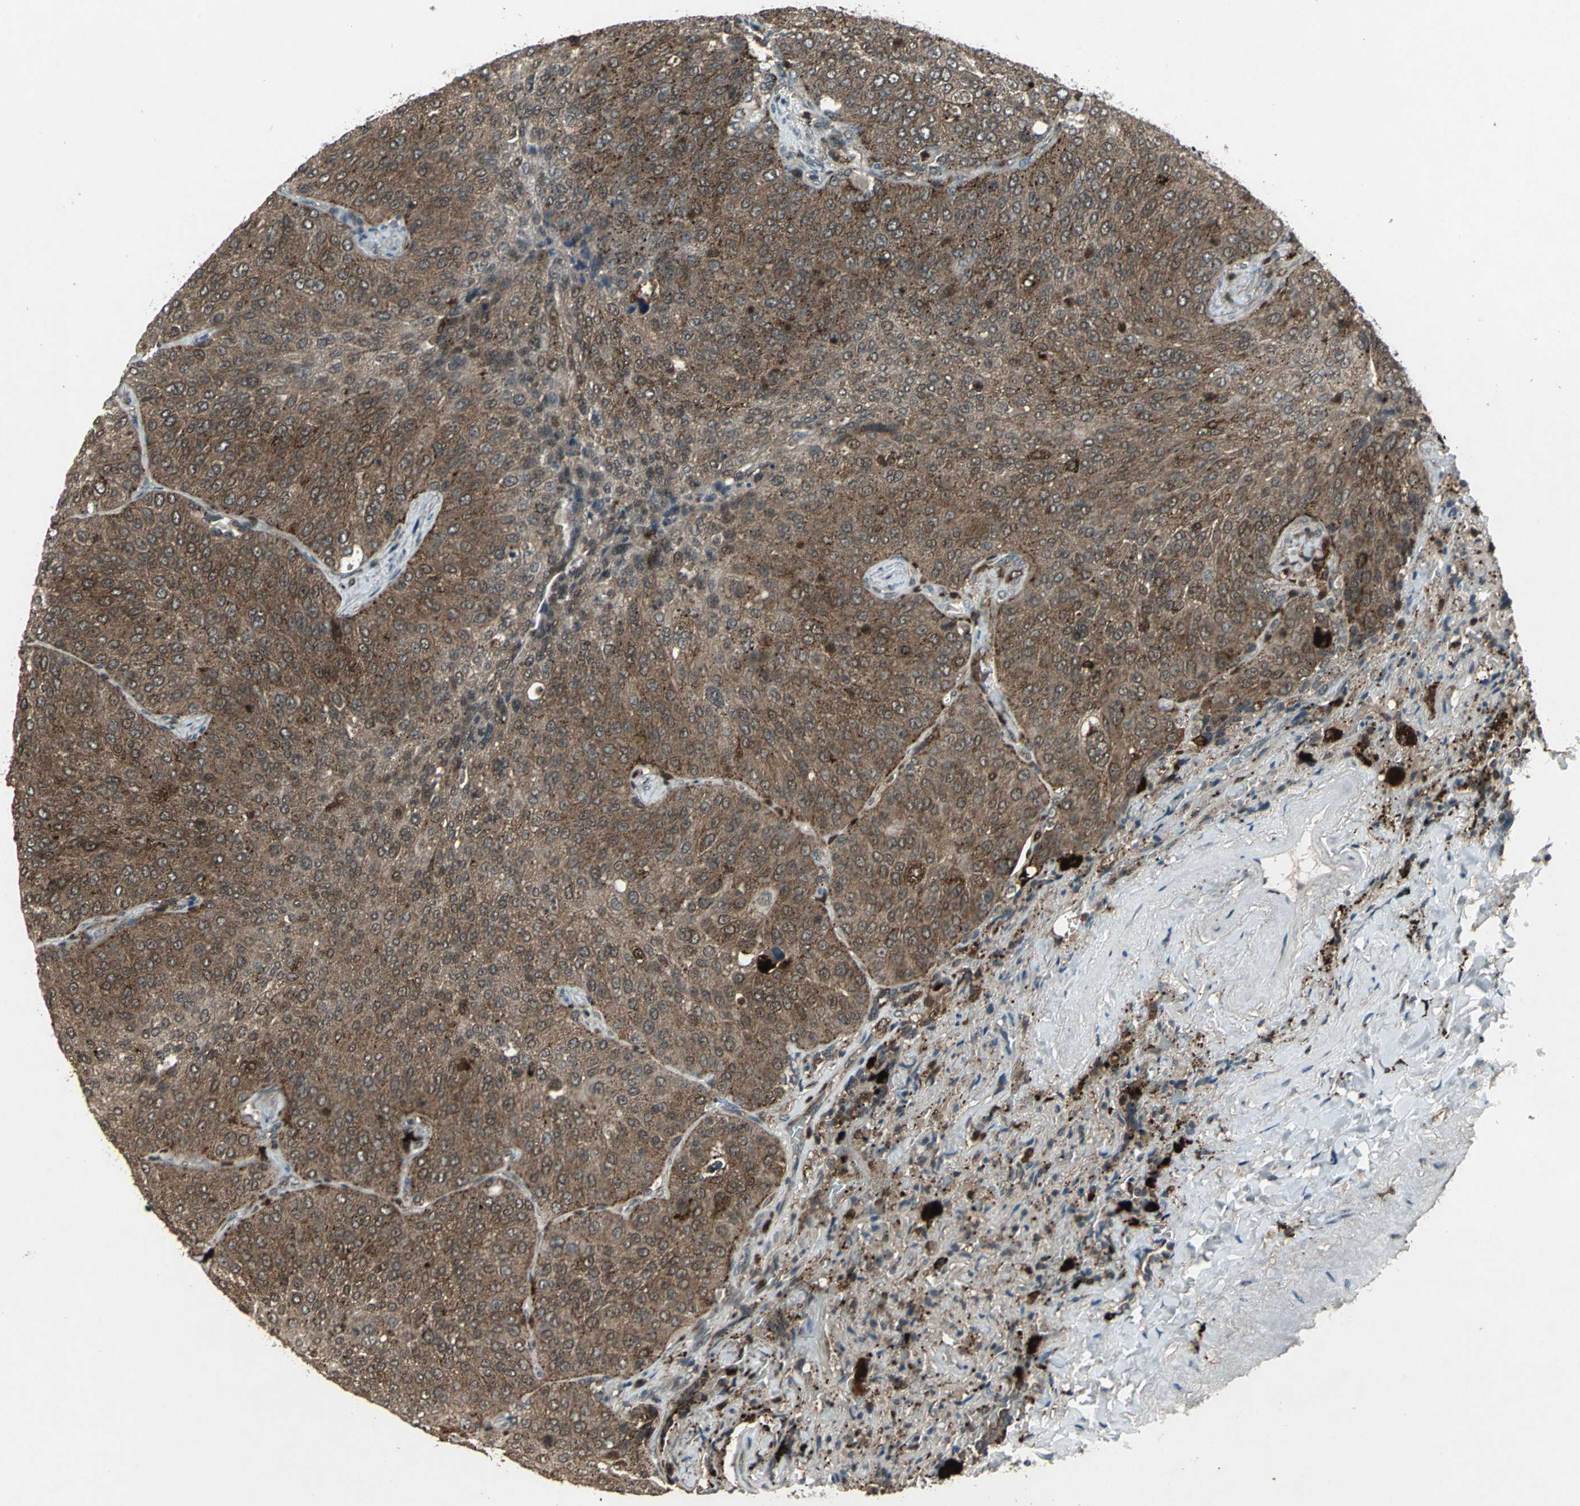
{"staining": {"intensity": "strong", "quantity": ">75%", "location": "cytoplasmic/membranous"}, "tissue": "lung cancer", "cell_type": "Tumor cells", "image_type": "cancer", "snomed": [{"axis": "morphology", "description": "Squamous cell carcinoma, NOS"}, {"axis": "topography", "description": "Lung"}], "caption": "Lung squamous cell carcinoma stained with IHC shows strong cytoplasmic/membranous positivity in approximately >75% of tumor cells.", "gene": "PYCARD", "patient": {"sex": "male", "age": 54}}